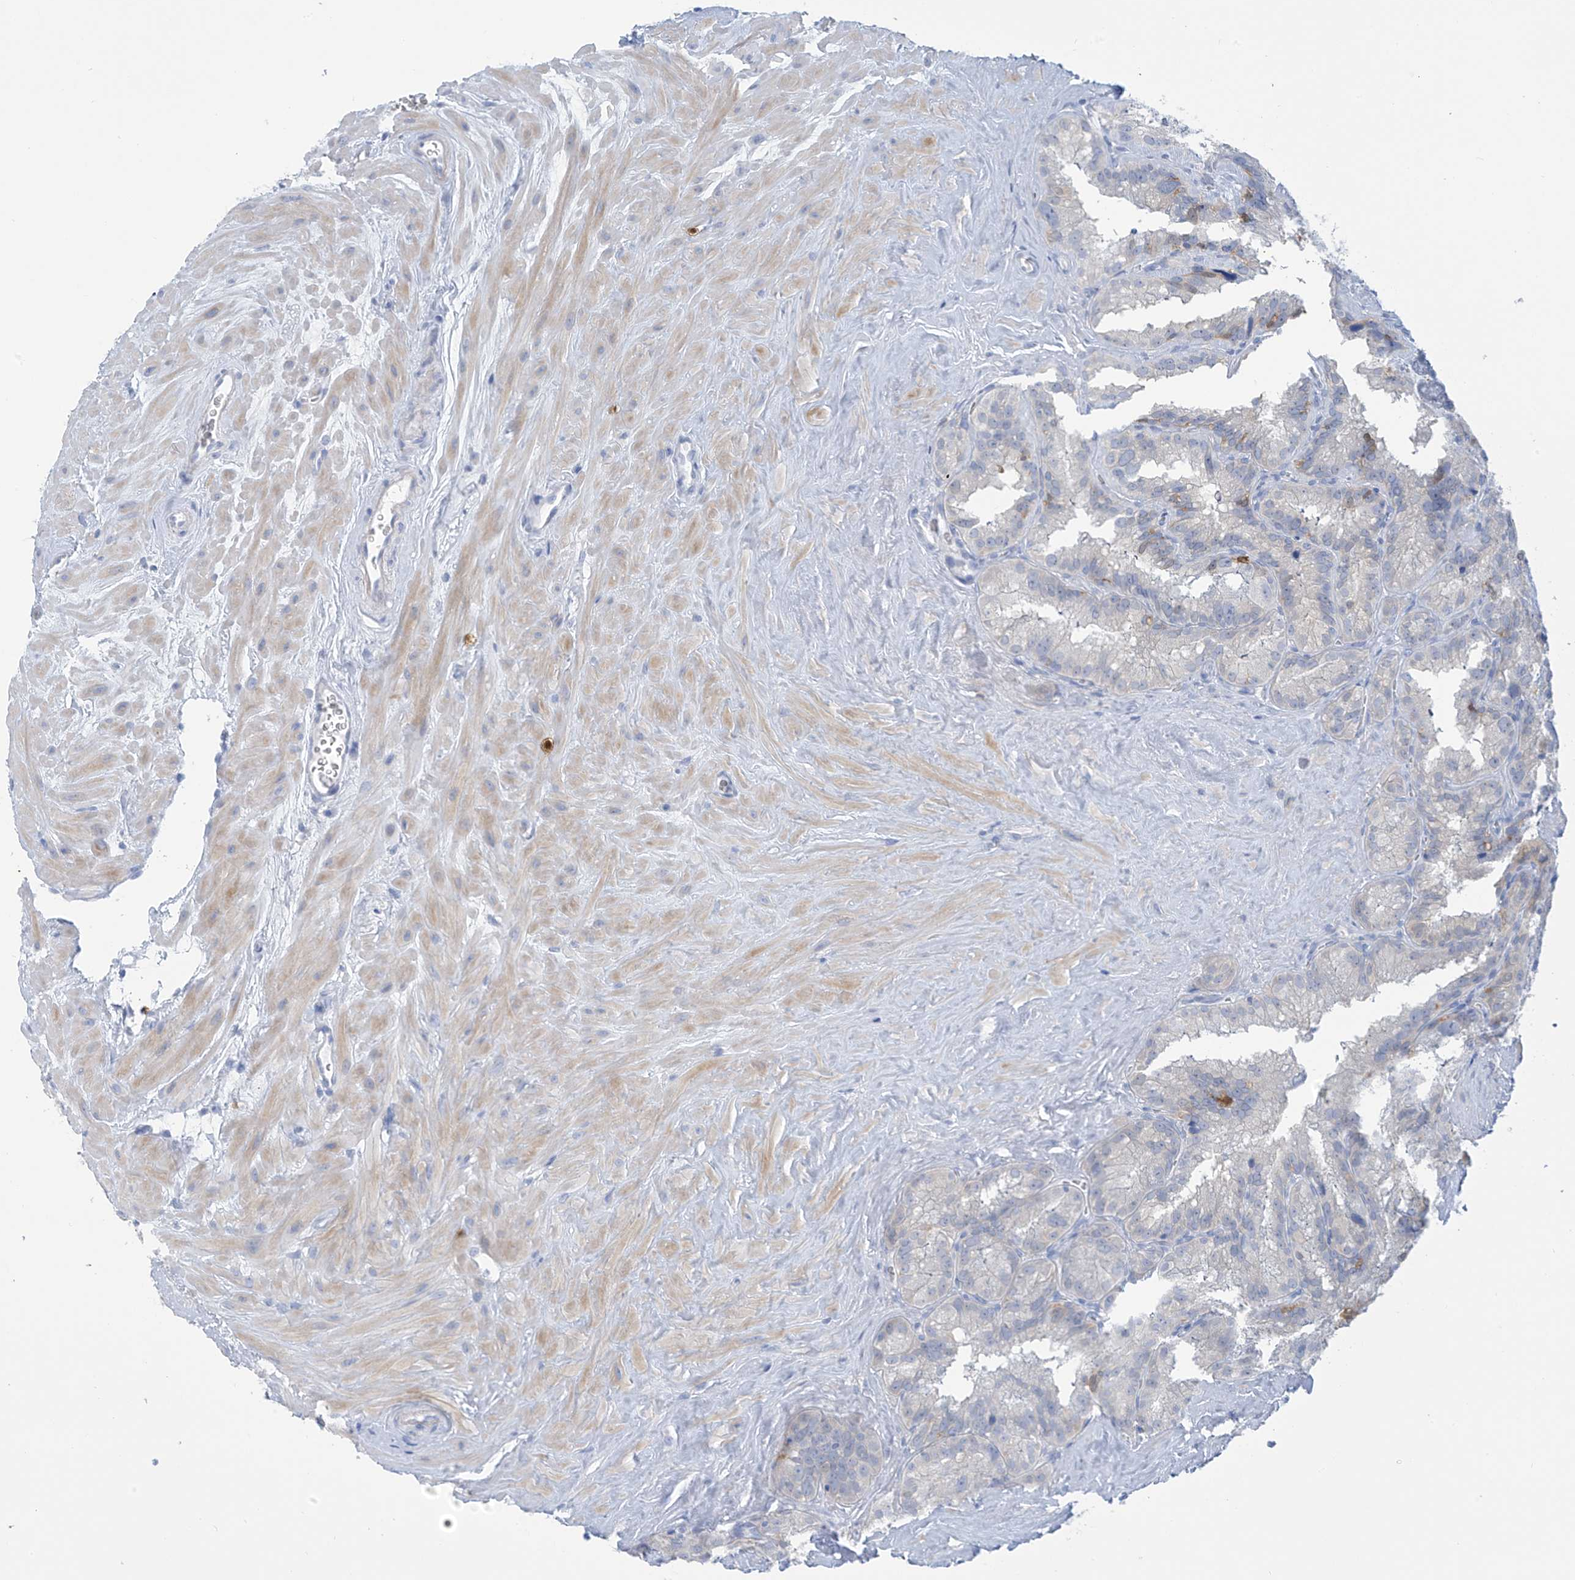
{"staining": {"intensity": "negative", "quantity": "none", "location": "none"}, "tissue": "seminal vesicle", "cell_type": "Glandular cells", "image_type": "normal", "snomed": [{"axis": "morphology", "description": "Normal tissue, NOS"}, {"axis": "topography", "description": "Prostate"}, {"axis": "topography", "description": "Seminal veicle"}], "caption": "Glandular cells are negative for brown protein staining in normal seminal vesicle. (IHC, brightfield microscopy, high magnification).", "gene": "TRMT2B", "patient": {"sex": "male", "age": 59}}